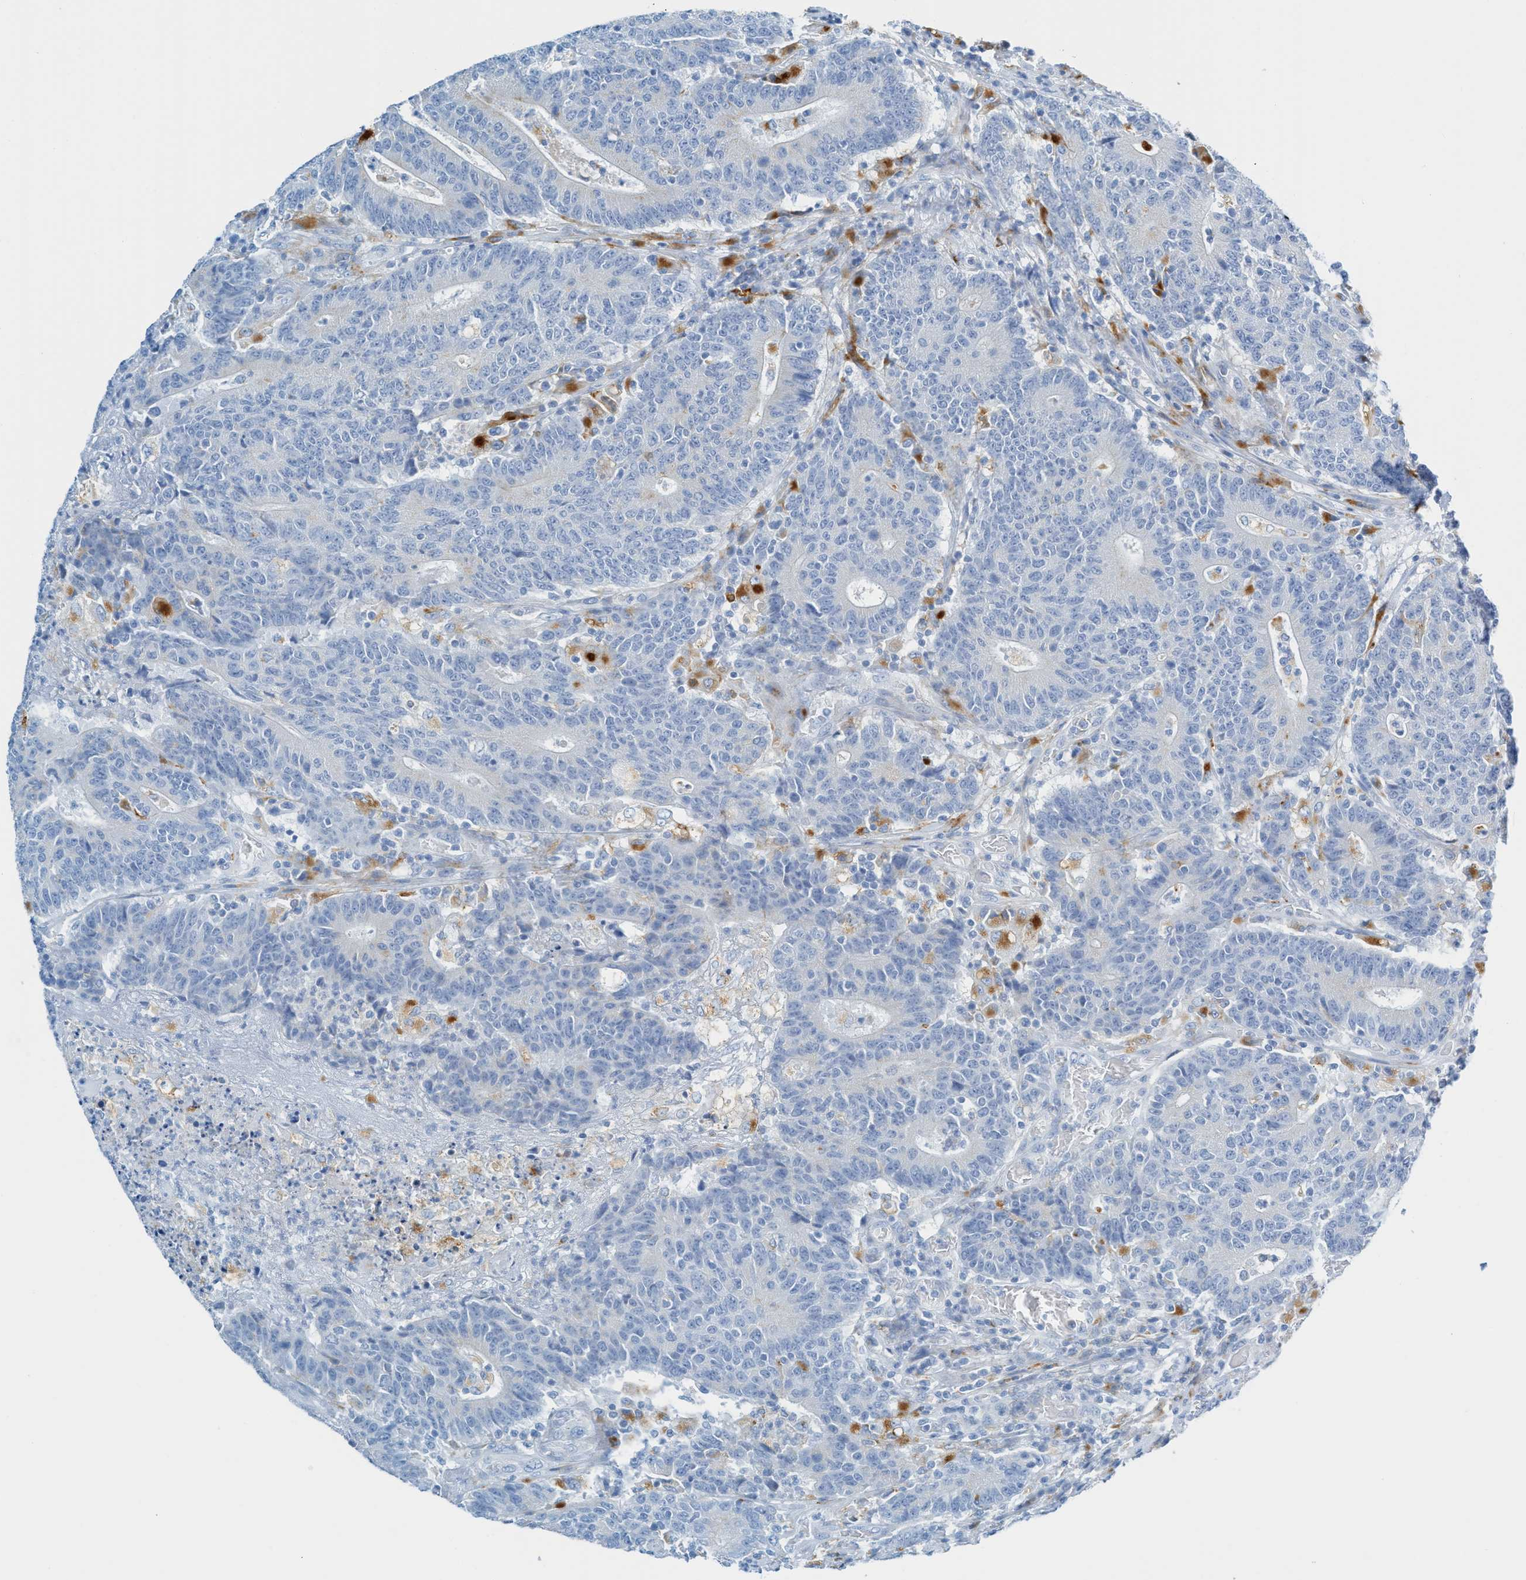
{"staining": {"intensity": "negative", "quantity": "none", "location": "none"}, "tissue": "colorectal cancer", "cell_type": "Tumor cells", "image_type": "cancer", "snomed": [{"axis": "morphology", "description": "Normal tissue, NOS"}, {"axis": "morphology", "description": "Adenocarcinoma, NOS"}, {"axis": "topography", "description": "Colon"}], "caption": "Colorectal cancer (adenocarcinoma) stained for a protein using immunohistochemistry (IHC) exhibits no positivity tumor cells.", "gene": "C21orf62", "patient": {"sex": "female", "age": 75}}